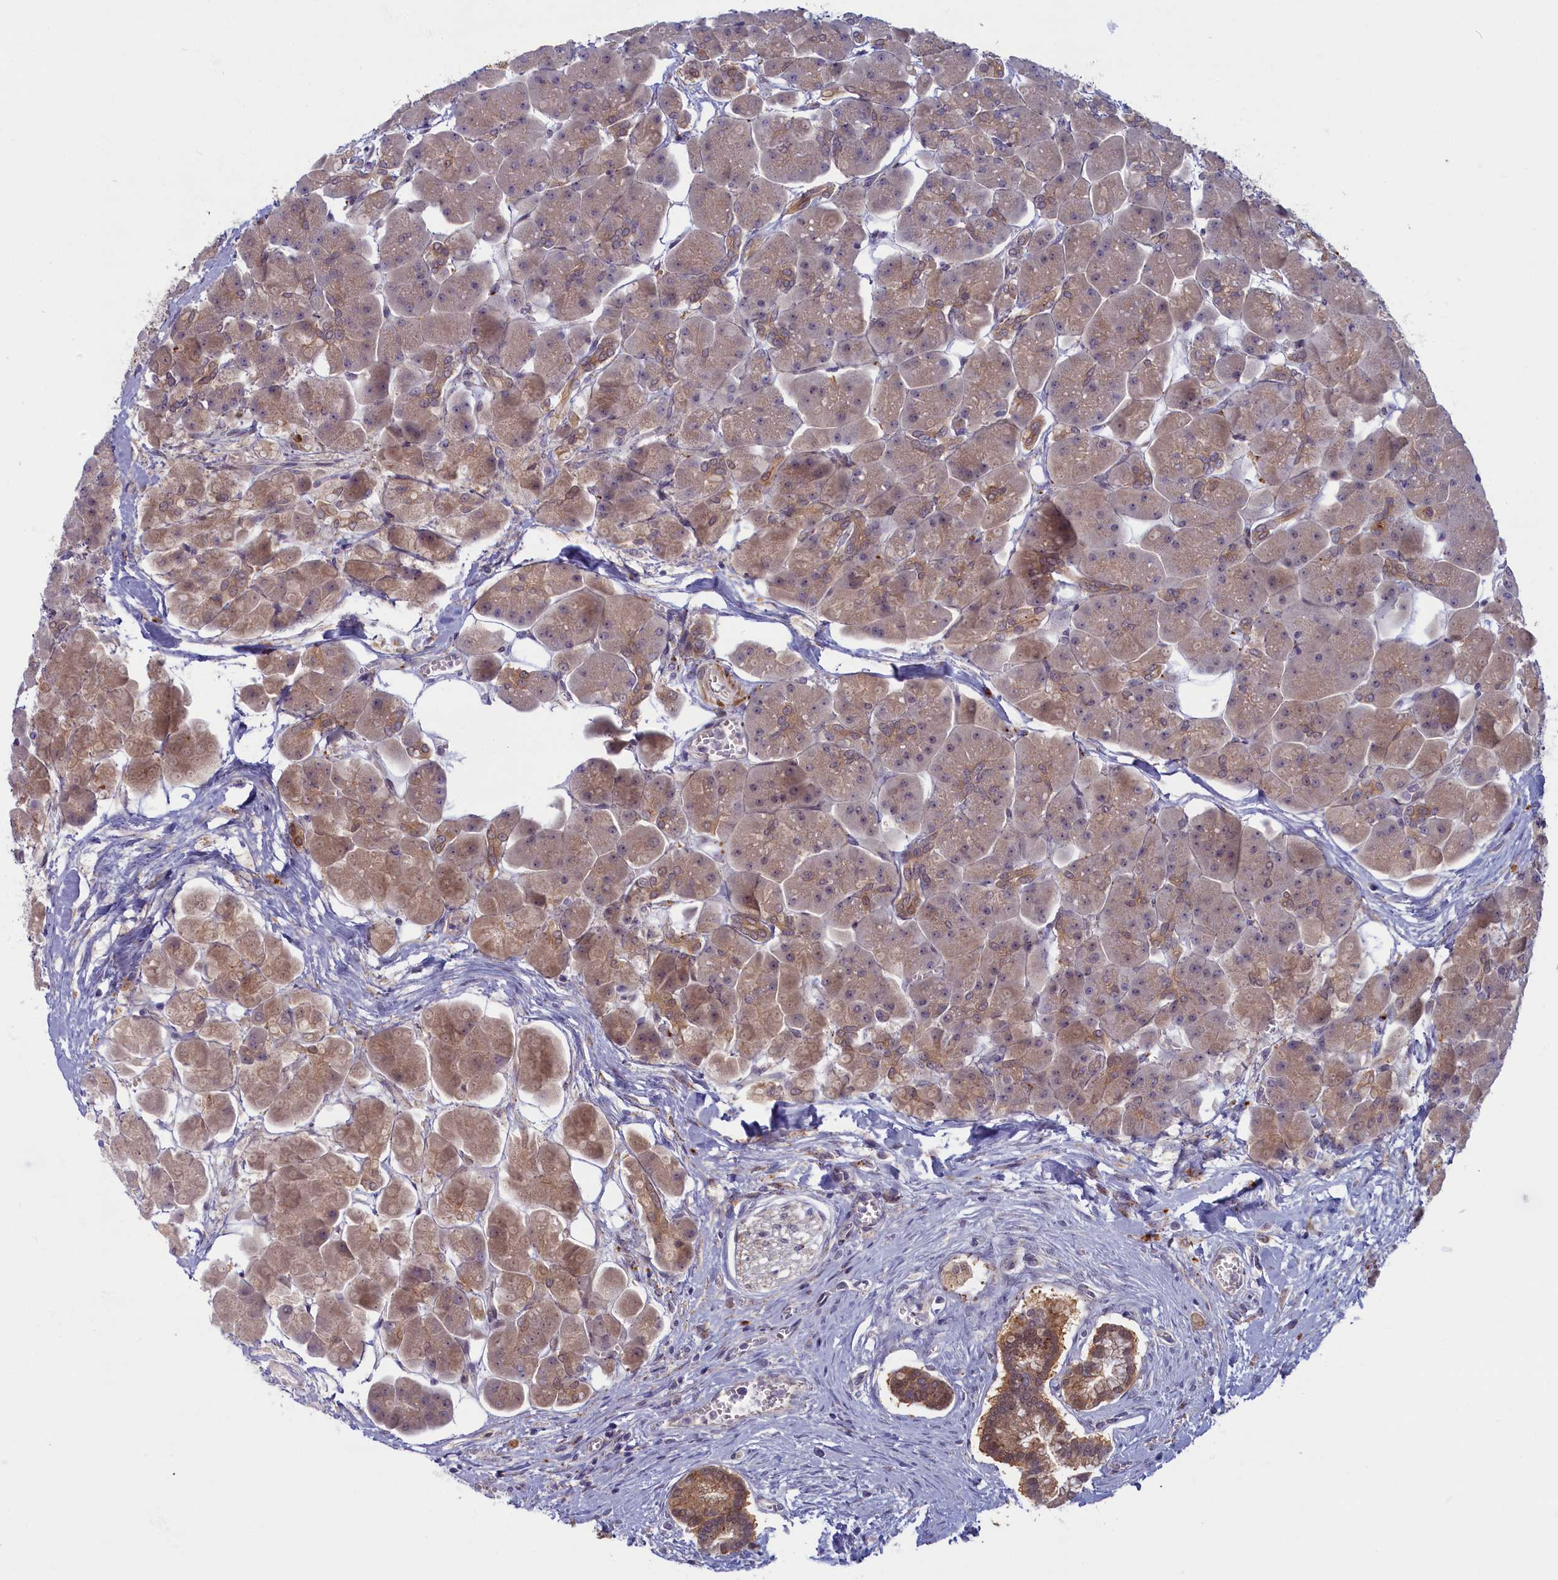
{"staining": {"intensity": "moderate", "quantity": "25%-75%", "location": "cytoplasmic/membranous,nuclear"}, "tissue": "pancreas", "cell_type": "Exocrine glandular cells", "image_type": "normal", "snomed": [{"axis": "morphology", "description": "Normal tissue, NOS"}, {"axis": "topography", "description": "Pancreas"}], "caption": "Unremarkable pancreas was stained to show a protein in brown. There is medium levels of moderate cytoplasmic/membranous,nuclear positivity in about 25%-75% of exocrine glandular cells. The staining was performed using DAB (3,3'-diaminobenzidine) to visualize the protein expression in brown, while the nuclei were stained in blue with hematoxylin (Magnification: 20x).", "gene": "FCSK", "patient": {"sex": "male", "age": 66}}